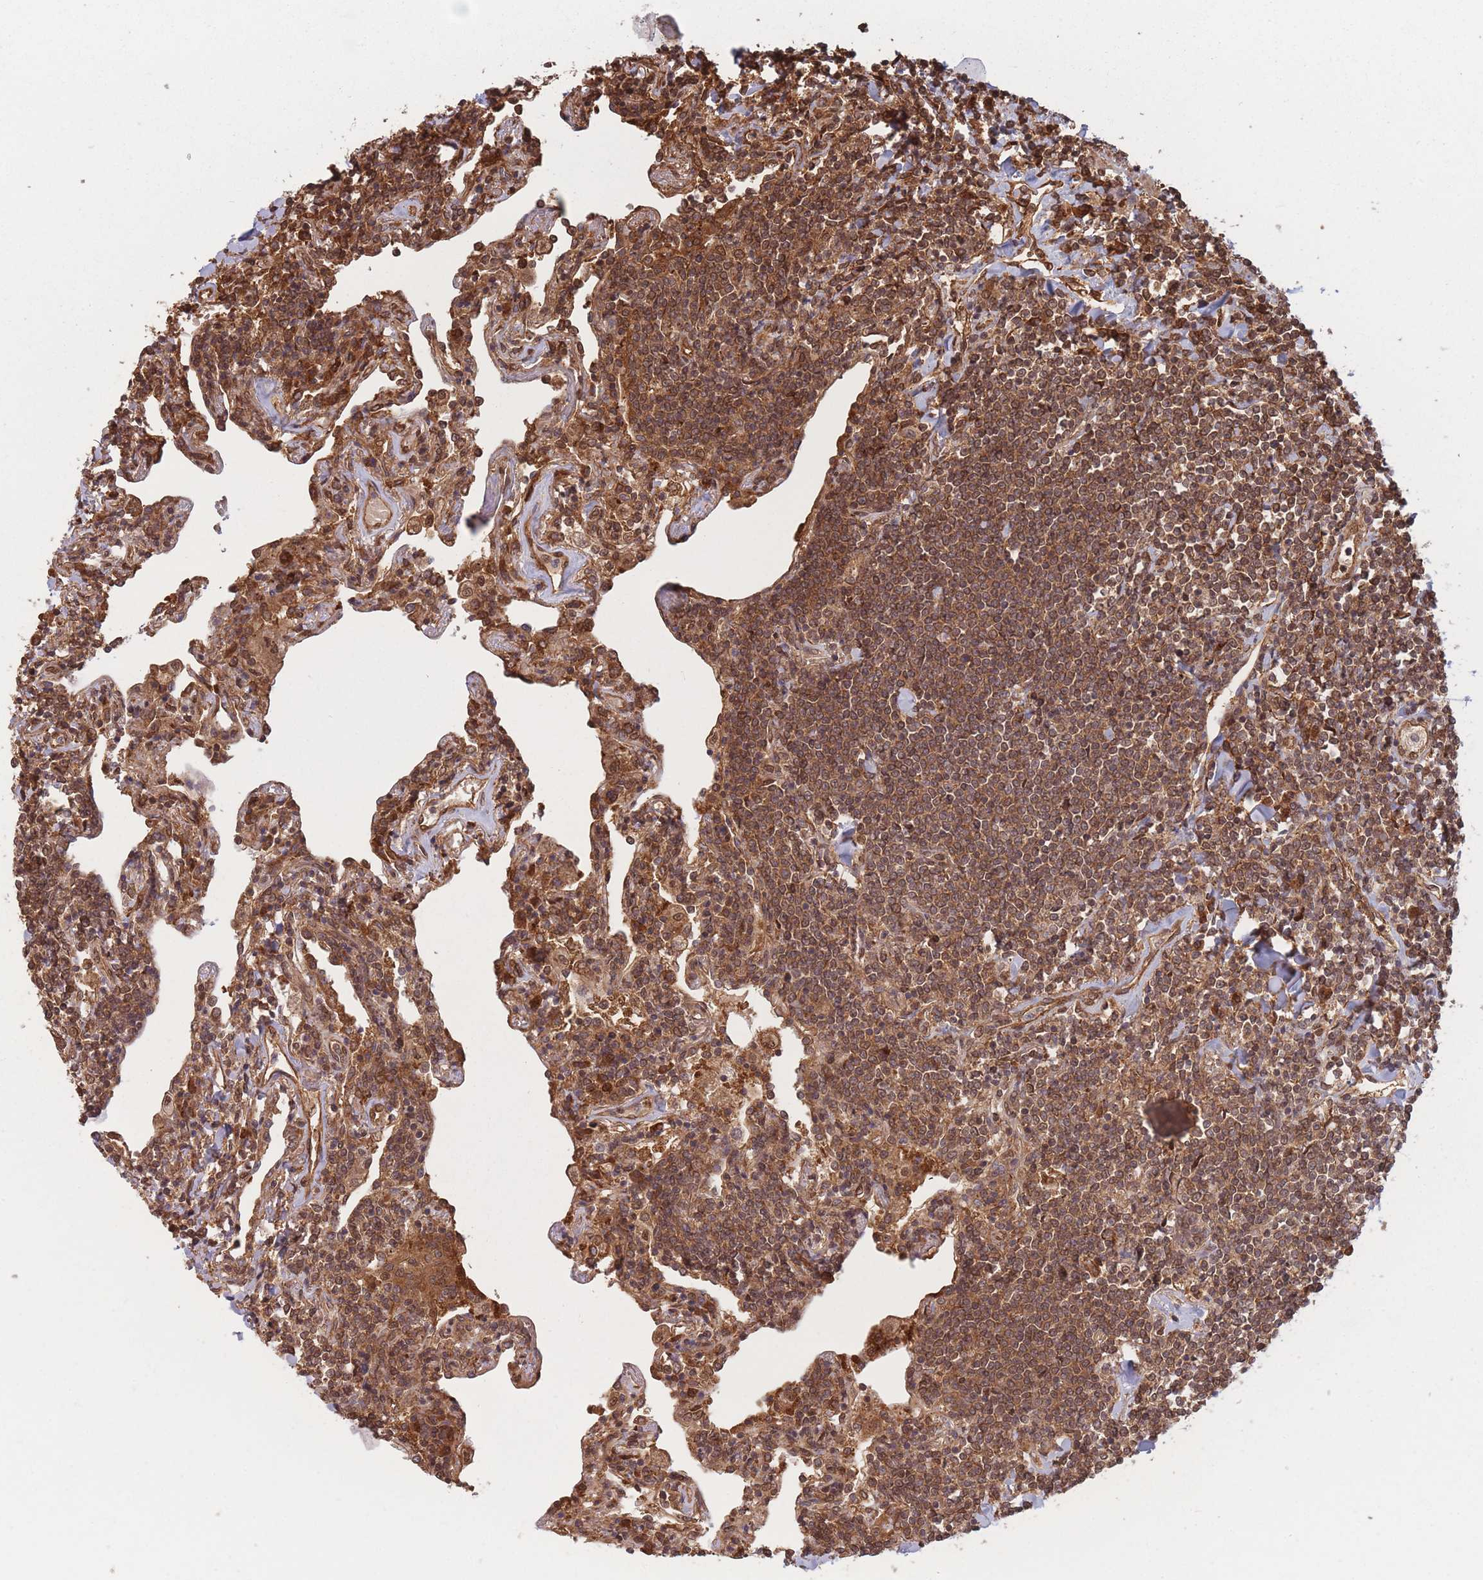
{"staining": {"intensity": "moderate", "quantity": ">75%", "location": "cytoplasmic/membranous"}, "tissue": "lymphoma", "cell_type": "Tumor cells", "image_type": "cancer", "snomed": [{"axis": "morphology", "description": "Malignant lymphoma, non-Hodgkin's type, Low grade"}, {"axis": "topography", "description": "Lung"}], "caption": "Protein analysis of lymphoma tissue exhibits moderate cytoplasmic/membranous expression in about >75% of tumor cells. (DAB = brown stain, brightfield microscopy at high magnification).", "gene": "PODXL2", "patient": {"sex": "female", "age": 71}}